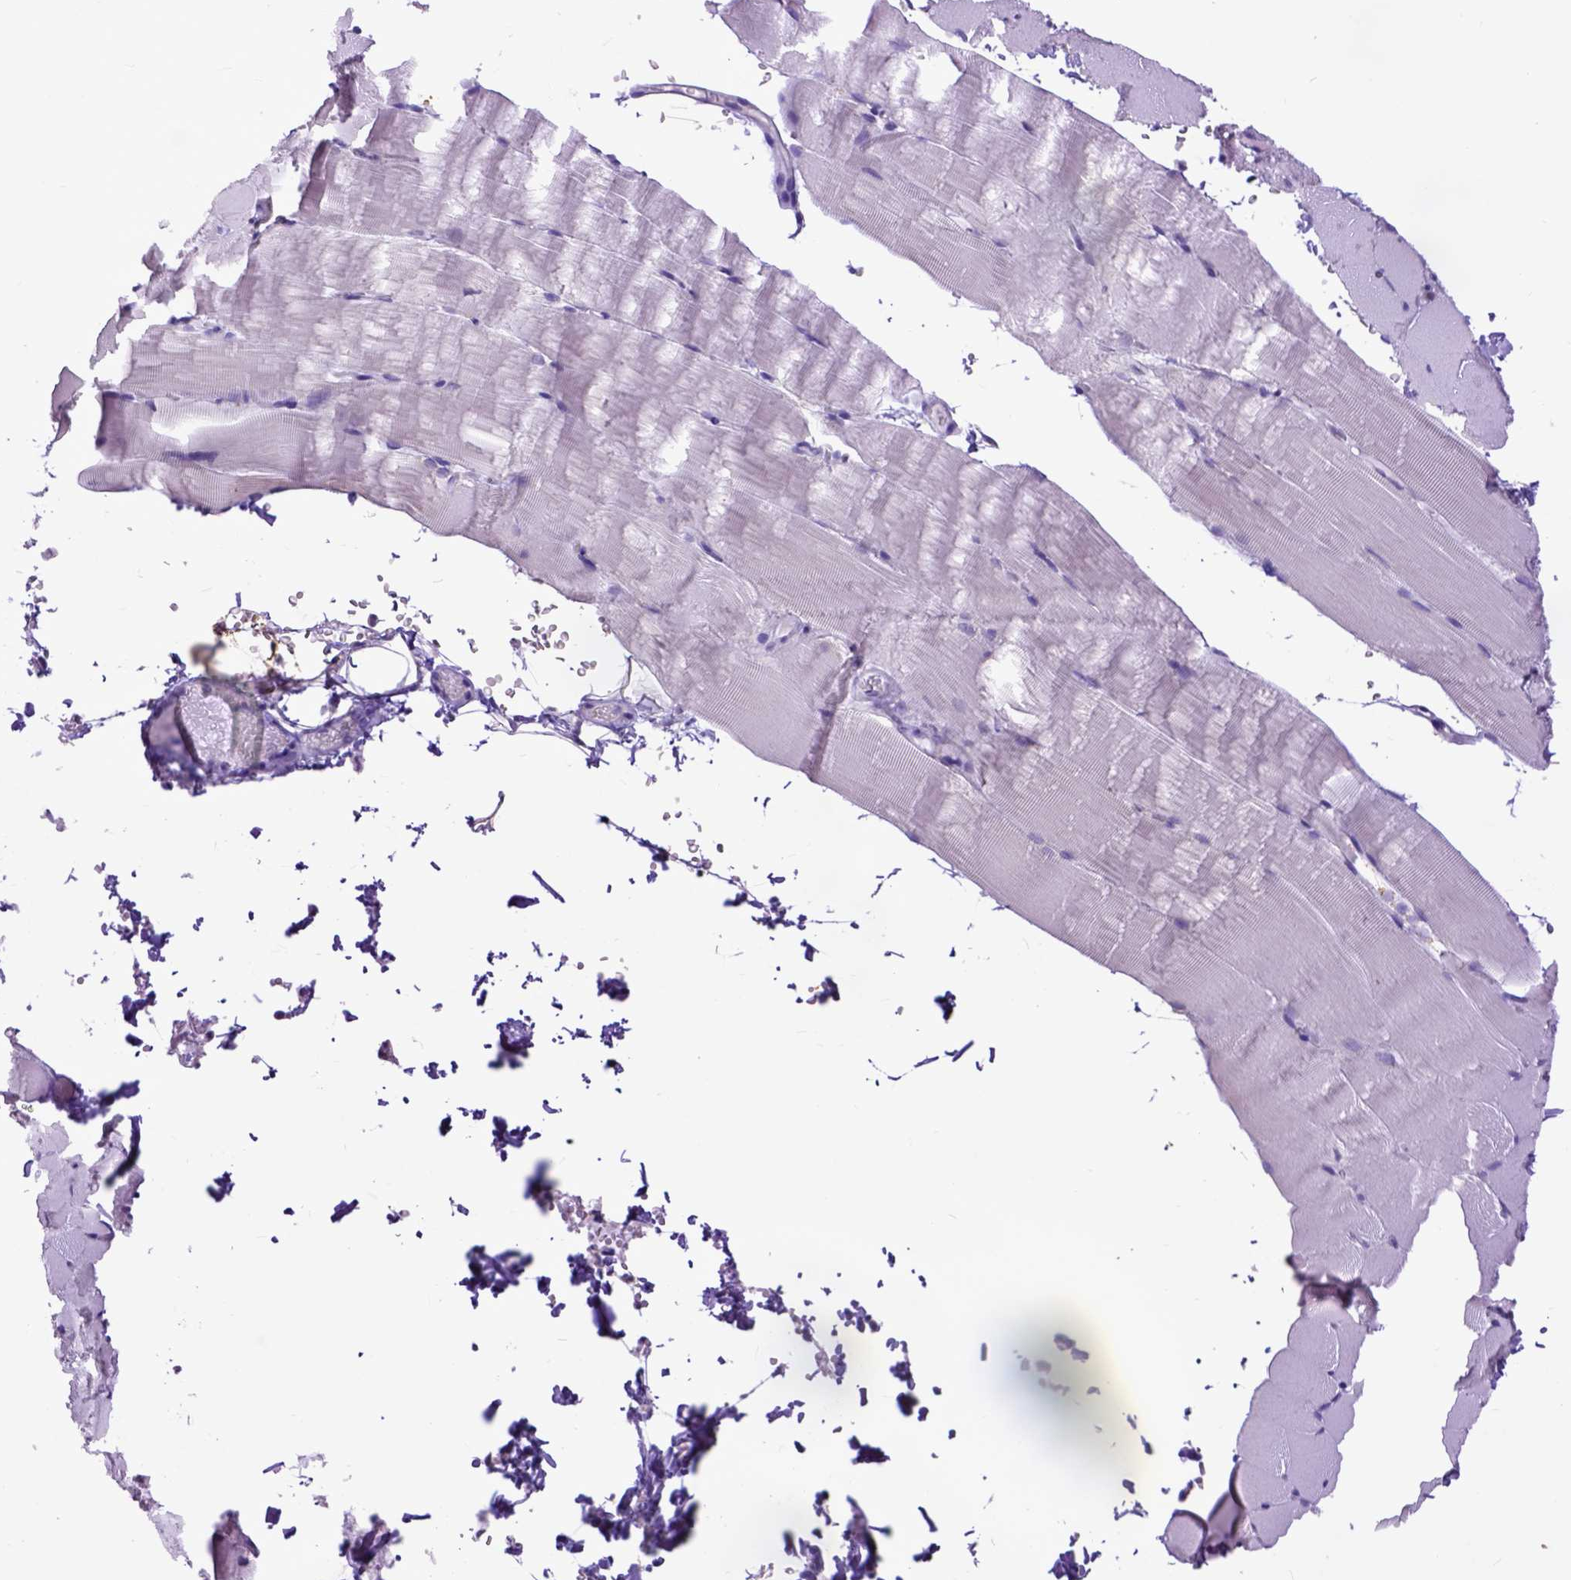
{"staining": {"intensity": "negative", "quantity": "none", "location": "none"}, "tissue": "skeletal muscle", "cell_type": "Myocytes", "image_type": "normal", "snomed": [{"axis": "morphology", "description": "Normal tissue, NOS"}, {"axis": "topography", "description": "Skeletal muscle"}], "caption": "This photomicrograph is of normal skeletal muscle stained with IHC to label a protein in brown with the nuclei are counter-stained blue. There is no positivity in myocytes.", "gene": "RAB25", "patient": {"sex": "female", "age": 37}}